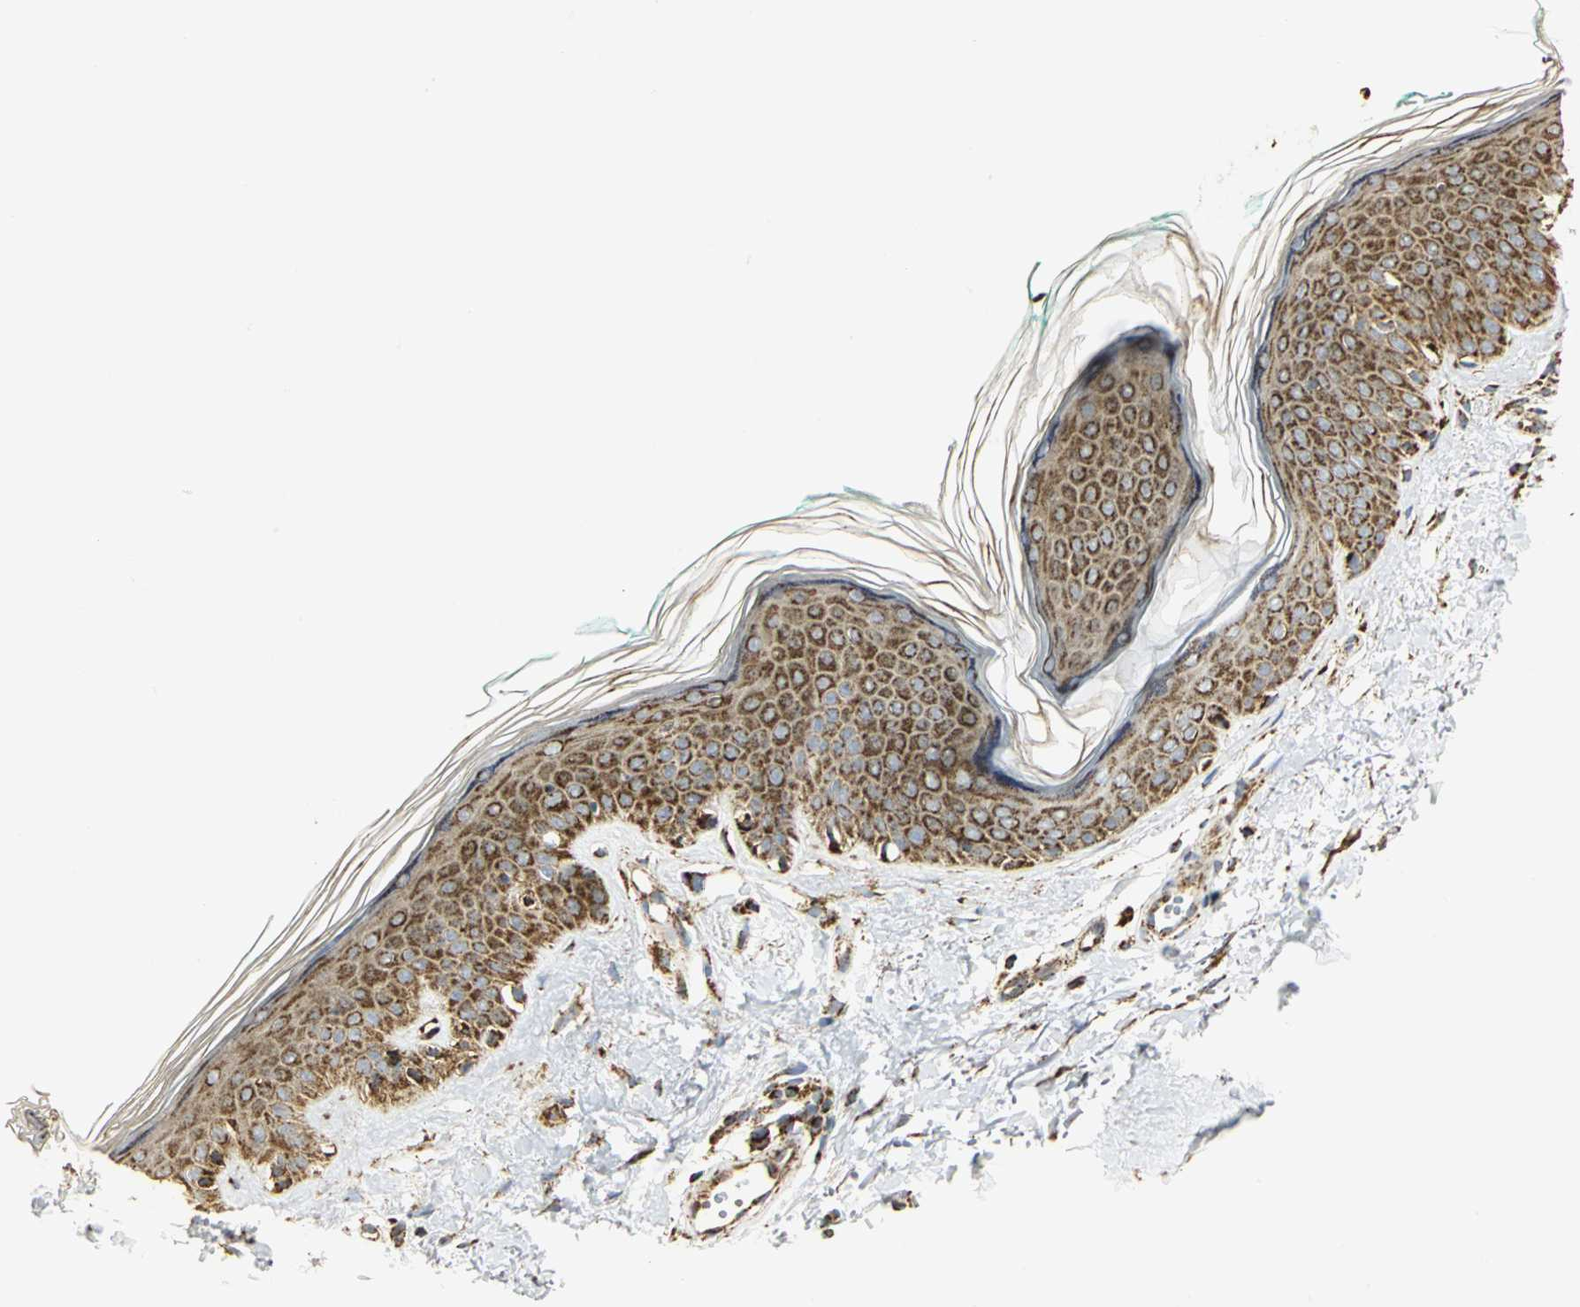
{"staining": {"intensity": "strong", "quantity": ">75%", "location": "cytoplasmic/membranous"}, "tissue": "skin", "cell_type": "Fibroblasts", "image_type": "normal", "snomed": [{"axis": "morphology", "description": "Normal tissue, NOS"}, {"axis": "topography", "description": "Skin"}], "caption": "A photomicrograph of skin stained for a protein shows strong cytoplasmic/membranous brown staining in fibroblasts. (IHC, brightfield microscopy, high magnification).", "gene": "VDAC1", "patient": {"sex": "male", "age": 71}}